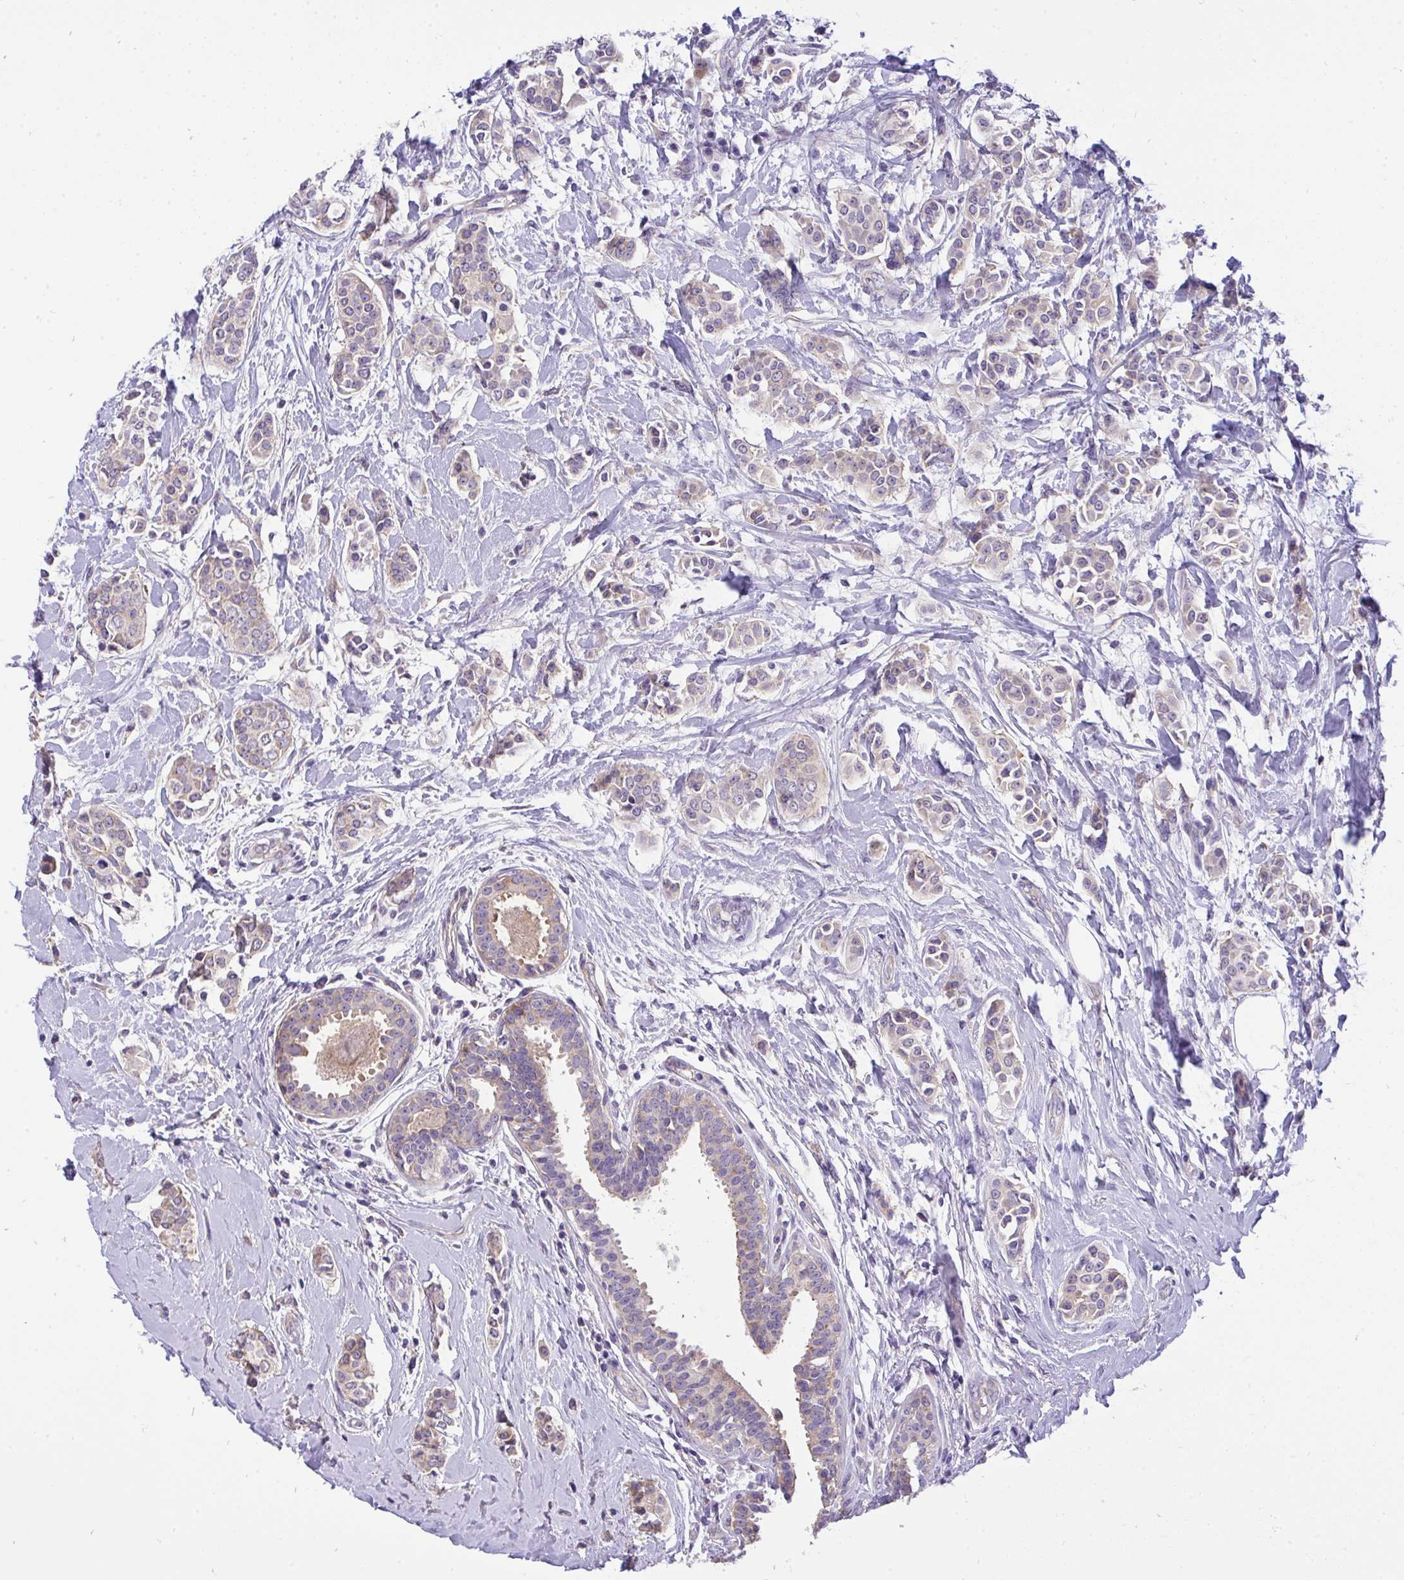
{"staining": {"intensity": "weak", "quantity": "<25%", "location": "cytoplasmic/membranous"}, "tissue": "breast cancer", "cell_type": "Tumor cells", "image_type": "cancer", "snomed": [{"axis": "morphology", "description": "Duct carcinoma"}, {"axis": "topography", "description": "Breast"}], "caption": "Immunohistochemistry (IHC) photomicrograph of human breast cancer stained for a protein (brown), which exhibits no expression in tumor cells.", "gene": "VGLL3", "patient": {"sex": "female", "age": 64}}